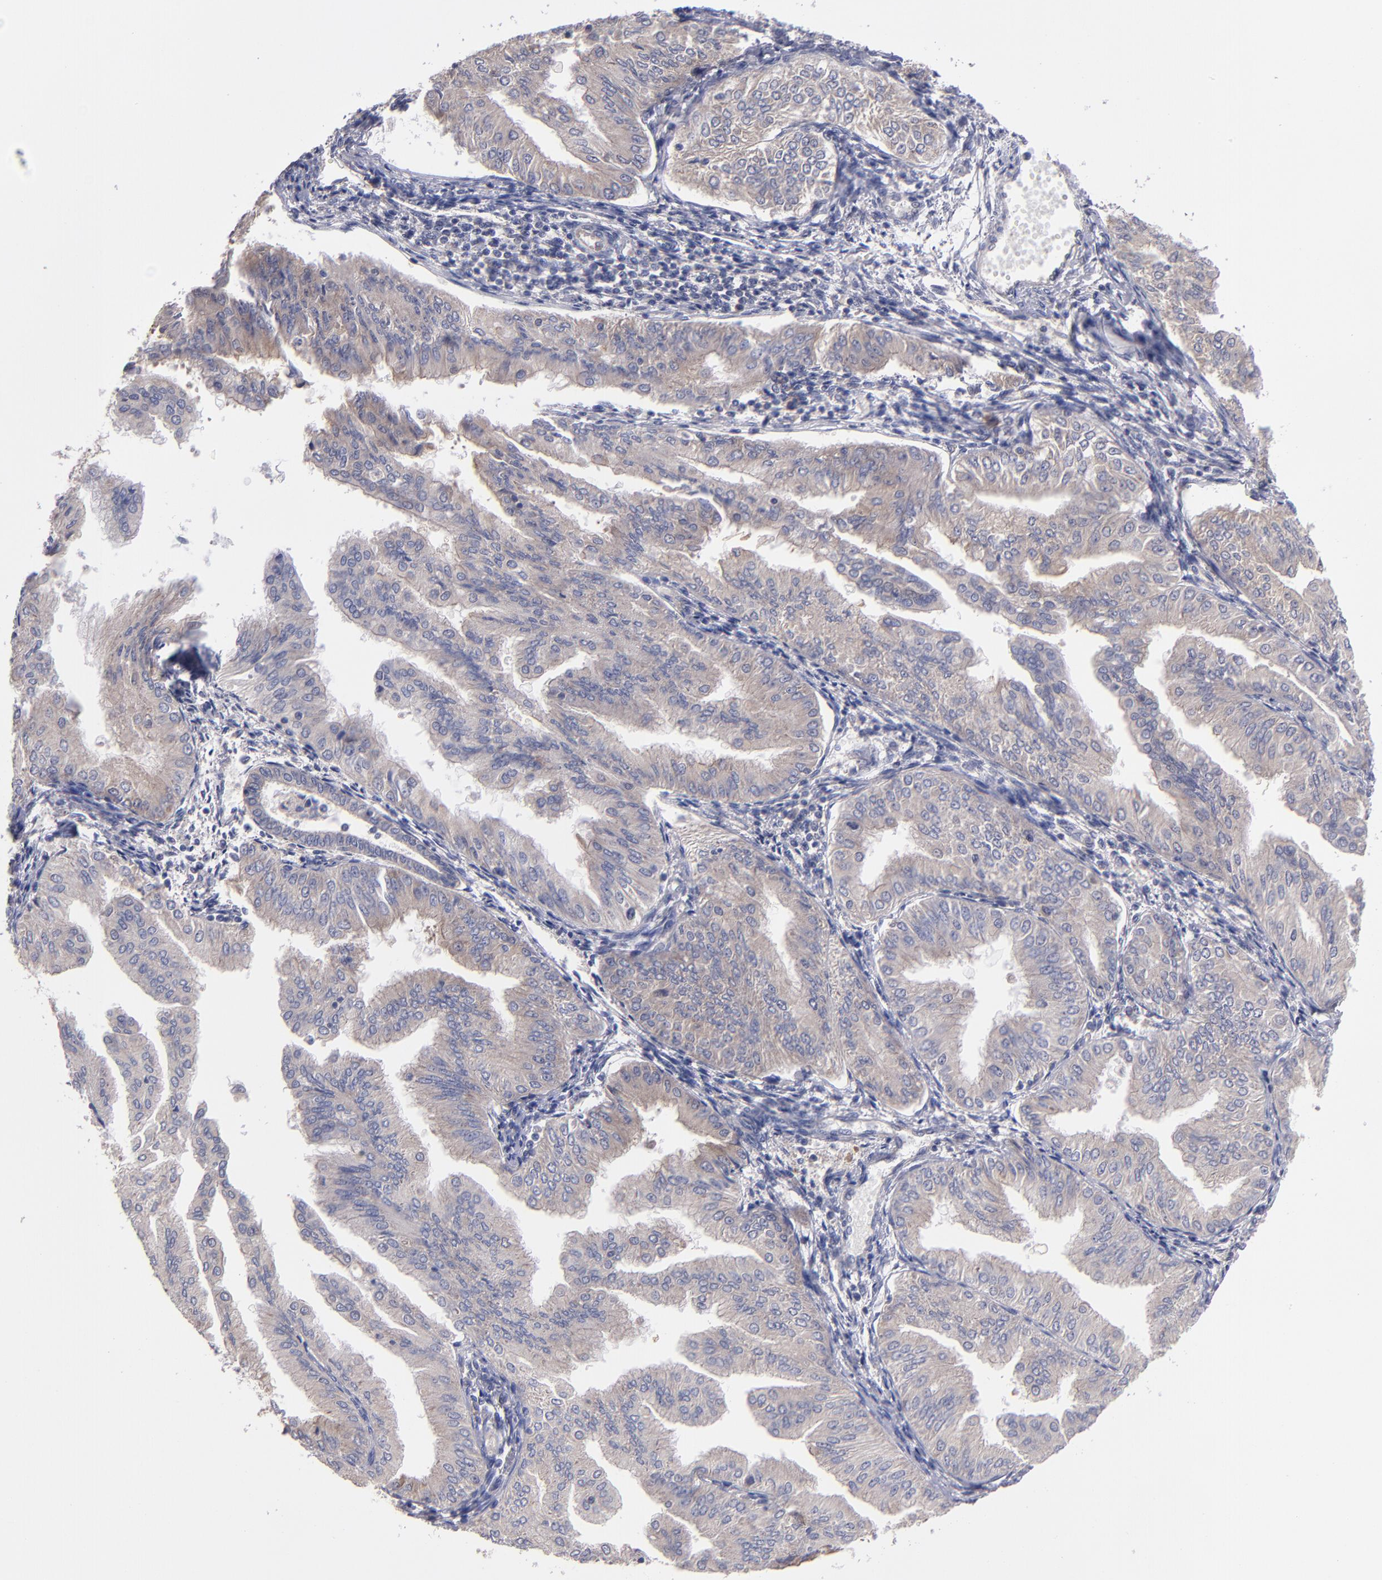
{"staining": {"intensity": "weak", "quantity": ">75%", "location": "cytoplasmic/membranous"}, "tissue": "endometrial cancer", "cell_type": "Tumor cells", "image_type": "cancer", "snomed": [{"axis": "morphology", "description": "Adenocarcinoma, NOS"}, {"axis": "topography", "description": "Endometrium"}], "caption": "This photomicrograph exhibits endometrial cancer stained with IHC to label a protein in brown. The cytoplasmic/membranous of tumor cells show weak positivity for the protein. Nuclei are counter-stained blue.", "gene": "EIF3L", "patient": {"sex": "female", "age": 53}}